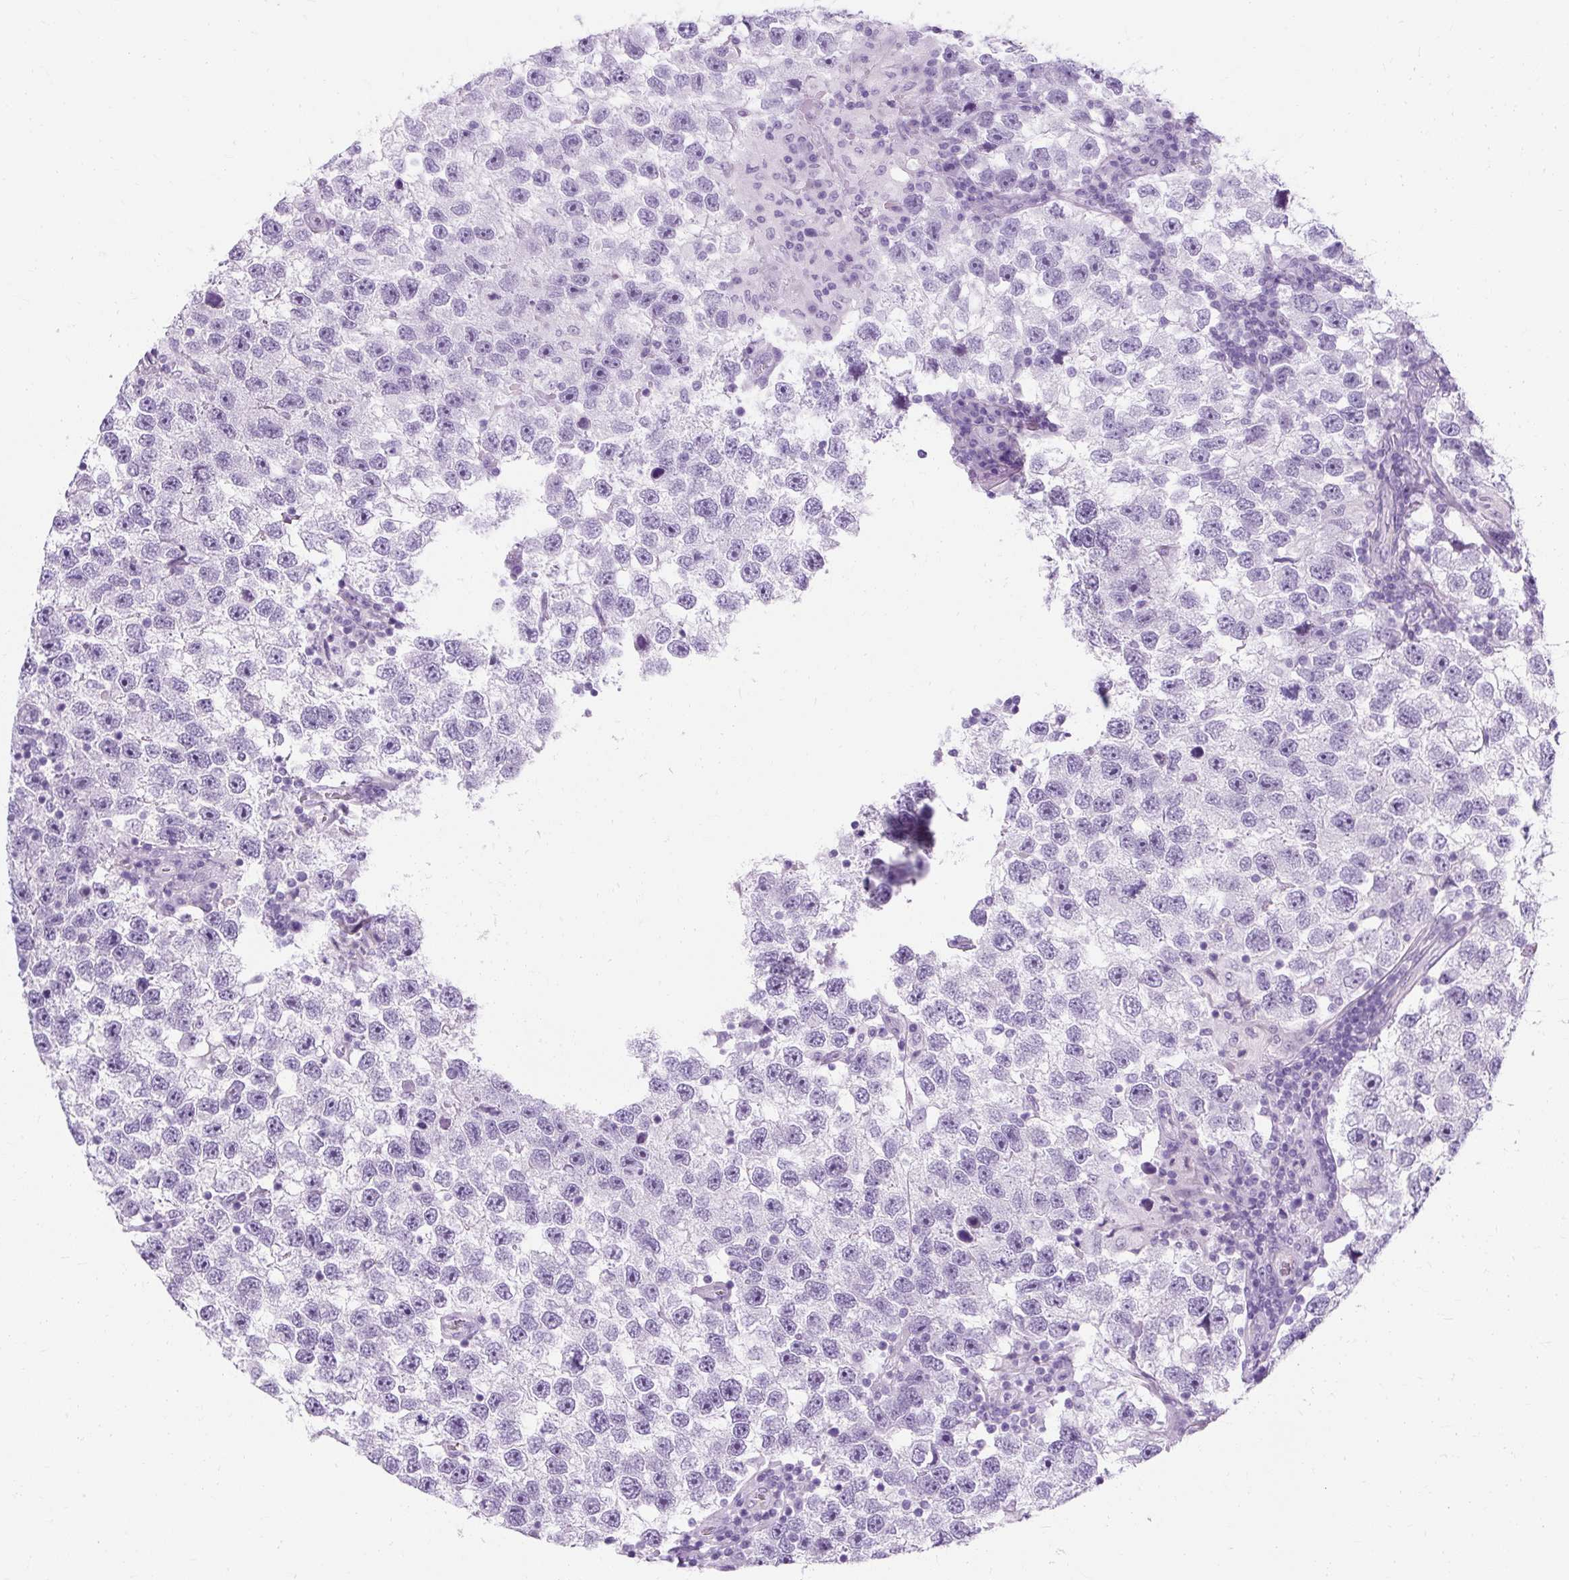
{"staining": {"intensity": "negative", "quantity": "none", "location": "none"}, "tissue": "testis cancer", "cell_type": "Tumor cells", "image_type": "cancer", "snomed": [{"axis": "morphology", "description": "Seminoma, NOS"}, {"axis": "topography", "description": "Testis"}], "caption": "Immunohistochemistry (IHC) of testis cancer reveals no expression in tumor cells.", "gene": "RYBP", "patient": {"sex": "male", "age": 26}}